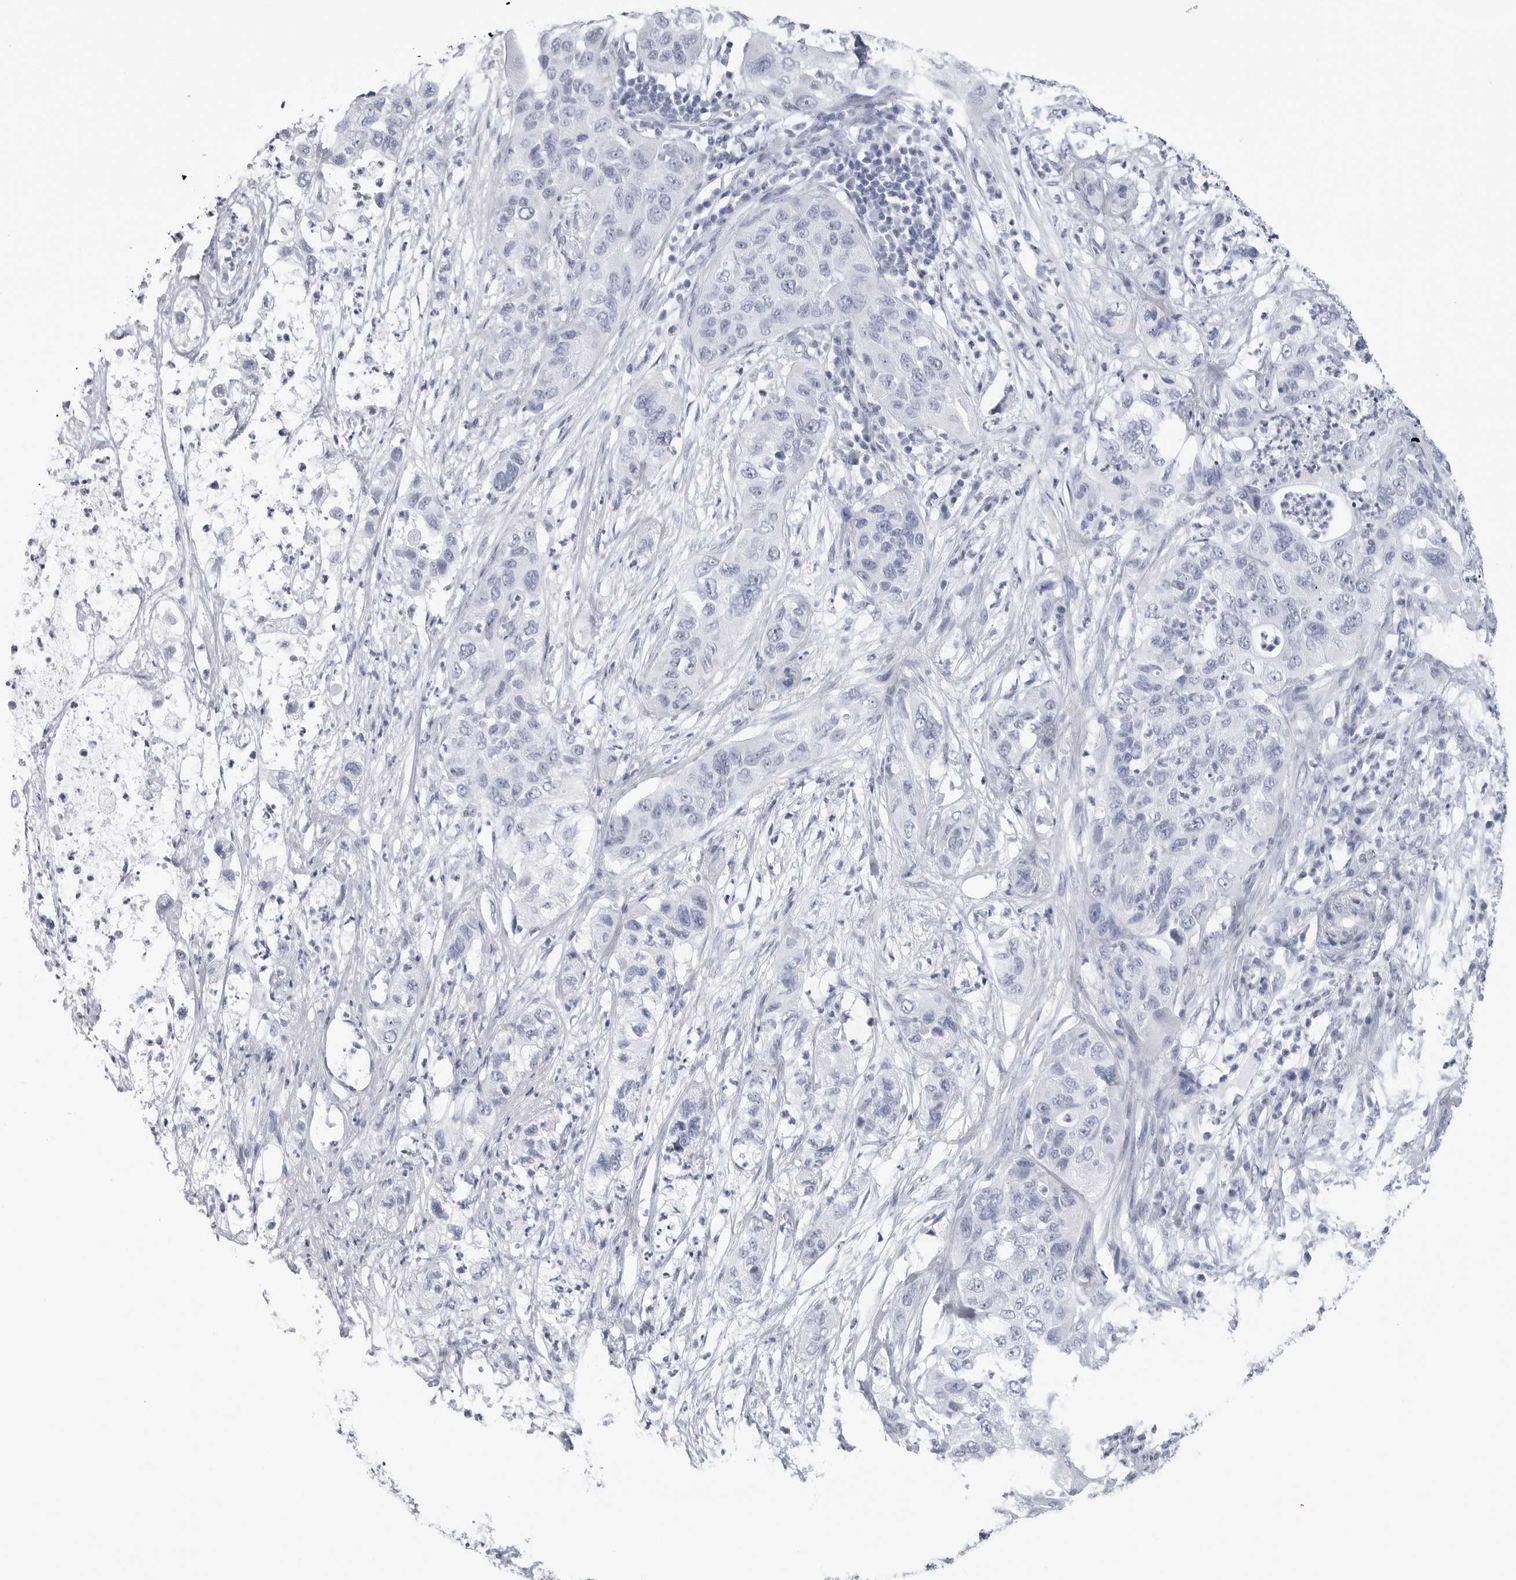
{"staining": {"intensity": "negative", "quantity": "none", "location": "none"}, "tissue": "pancreatic cancer", "cell_type": "Tumor cells", "image_type": "cancer", "snomed": [{"axis": "morphology", "description": "Adenocarcinoma, NOS"}, {"axis": "topography", "description": "Pancreas"}], "caption": "There is no significant expression in tumor cells of pancreatic cancer. (IHC, brightfield microscopy, high magnification).", "gene": "CSH1", "patient": {"sex": "female", "age": 78}}